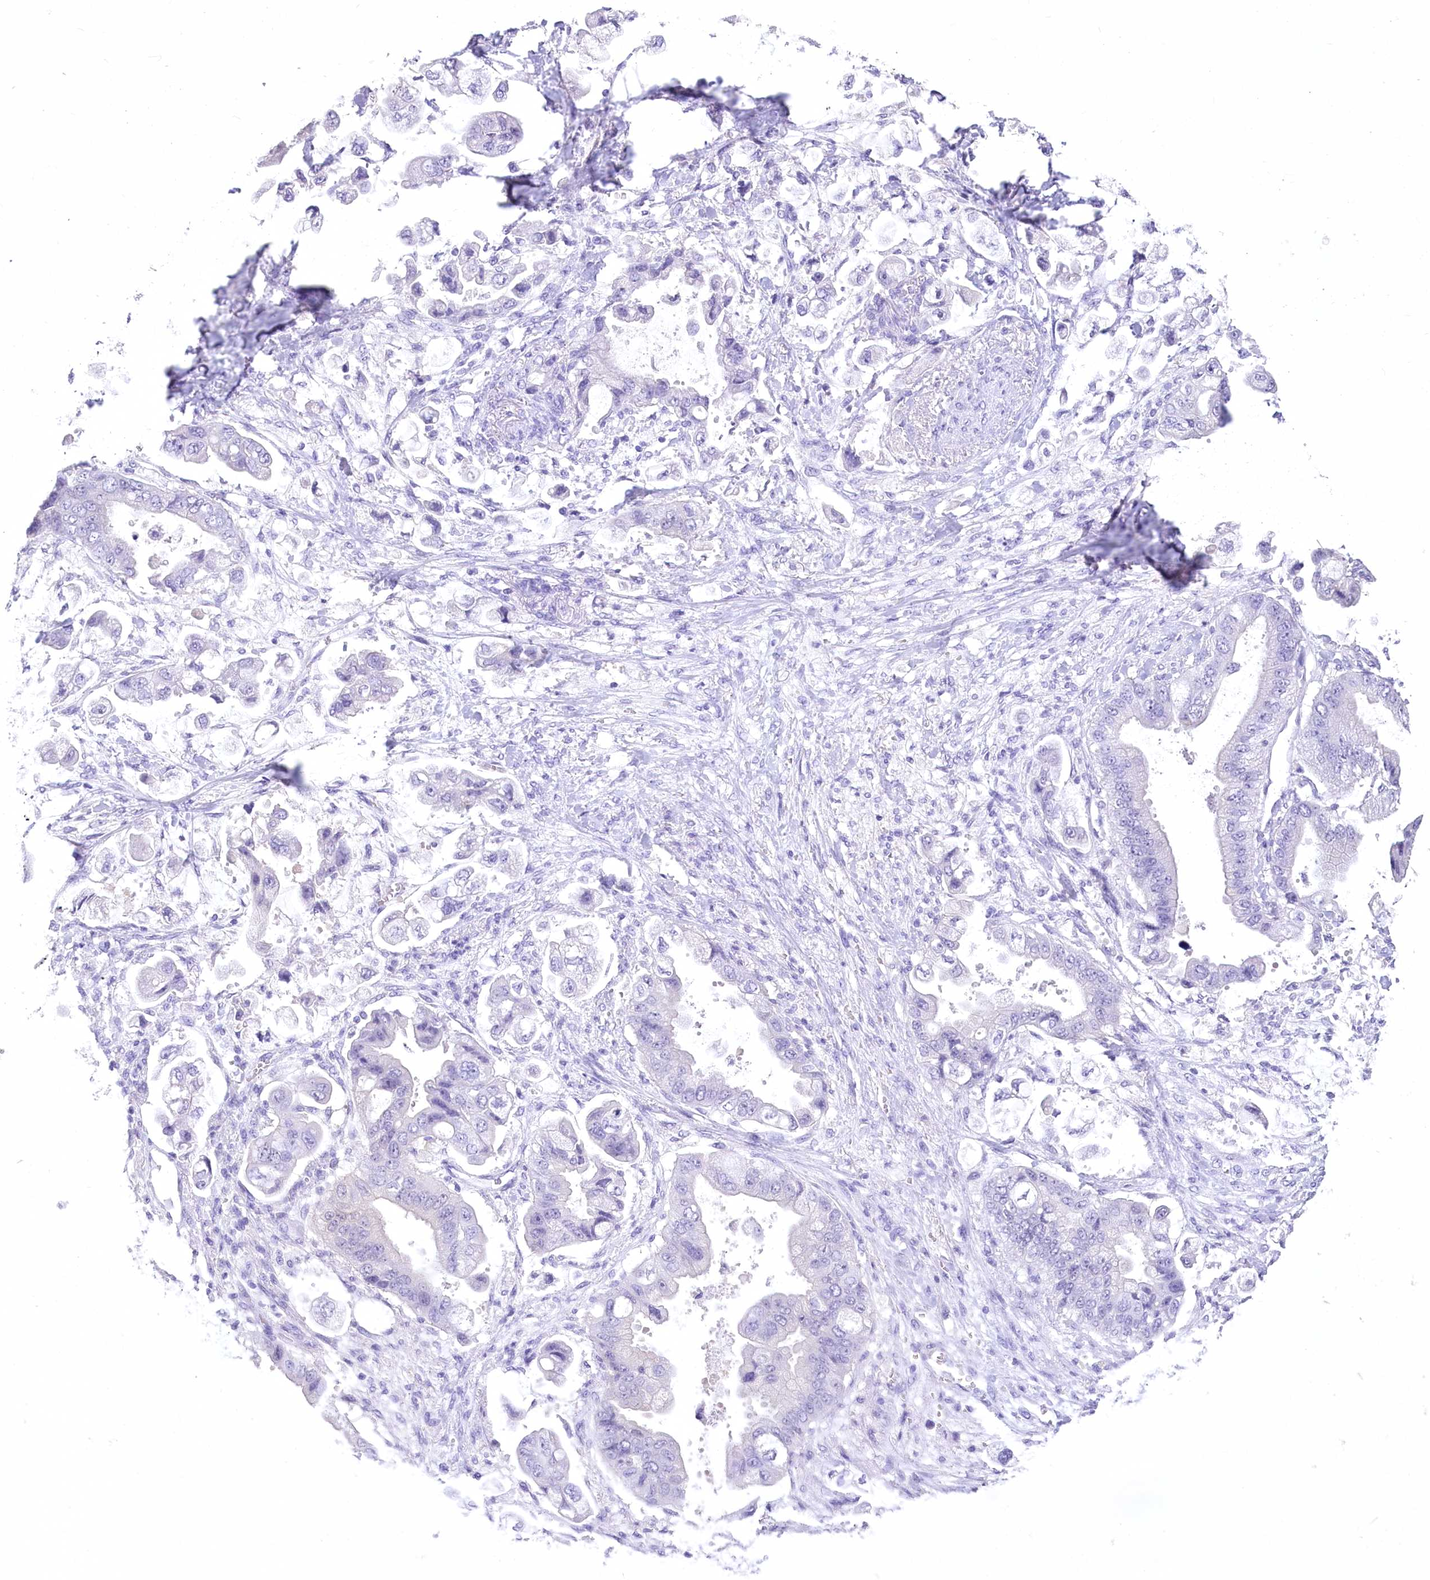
{"staining": {"intensity": "negative", "quantity": "none", "location": "none"}, "tissue": "stomach cancer", "cell_type": "Tumor cells", "image_type": "cancer", "snomed": [{"axis": "morphology", "description": "Adenocarcinoma, NOS"}, {"axis": "topography", "description": "Stomach"}], "caption": "Immunohistochemical staining of adenocarcinoma (stomach) shows no significant staining in tumor cells.", "gene": "PBLD", "patient": {"sex": "male", "age": 62}}